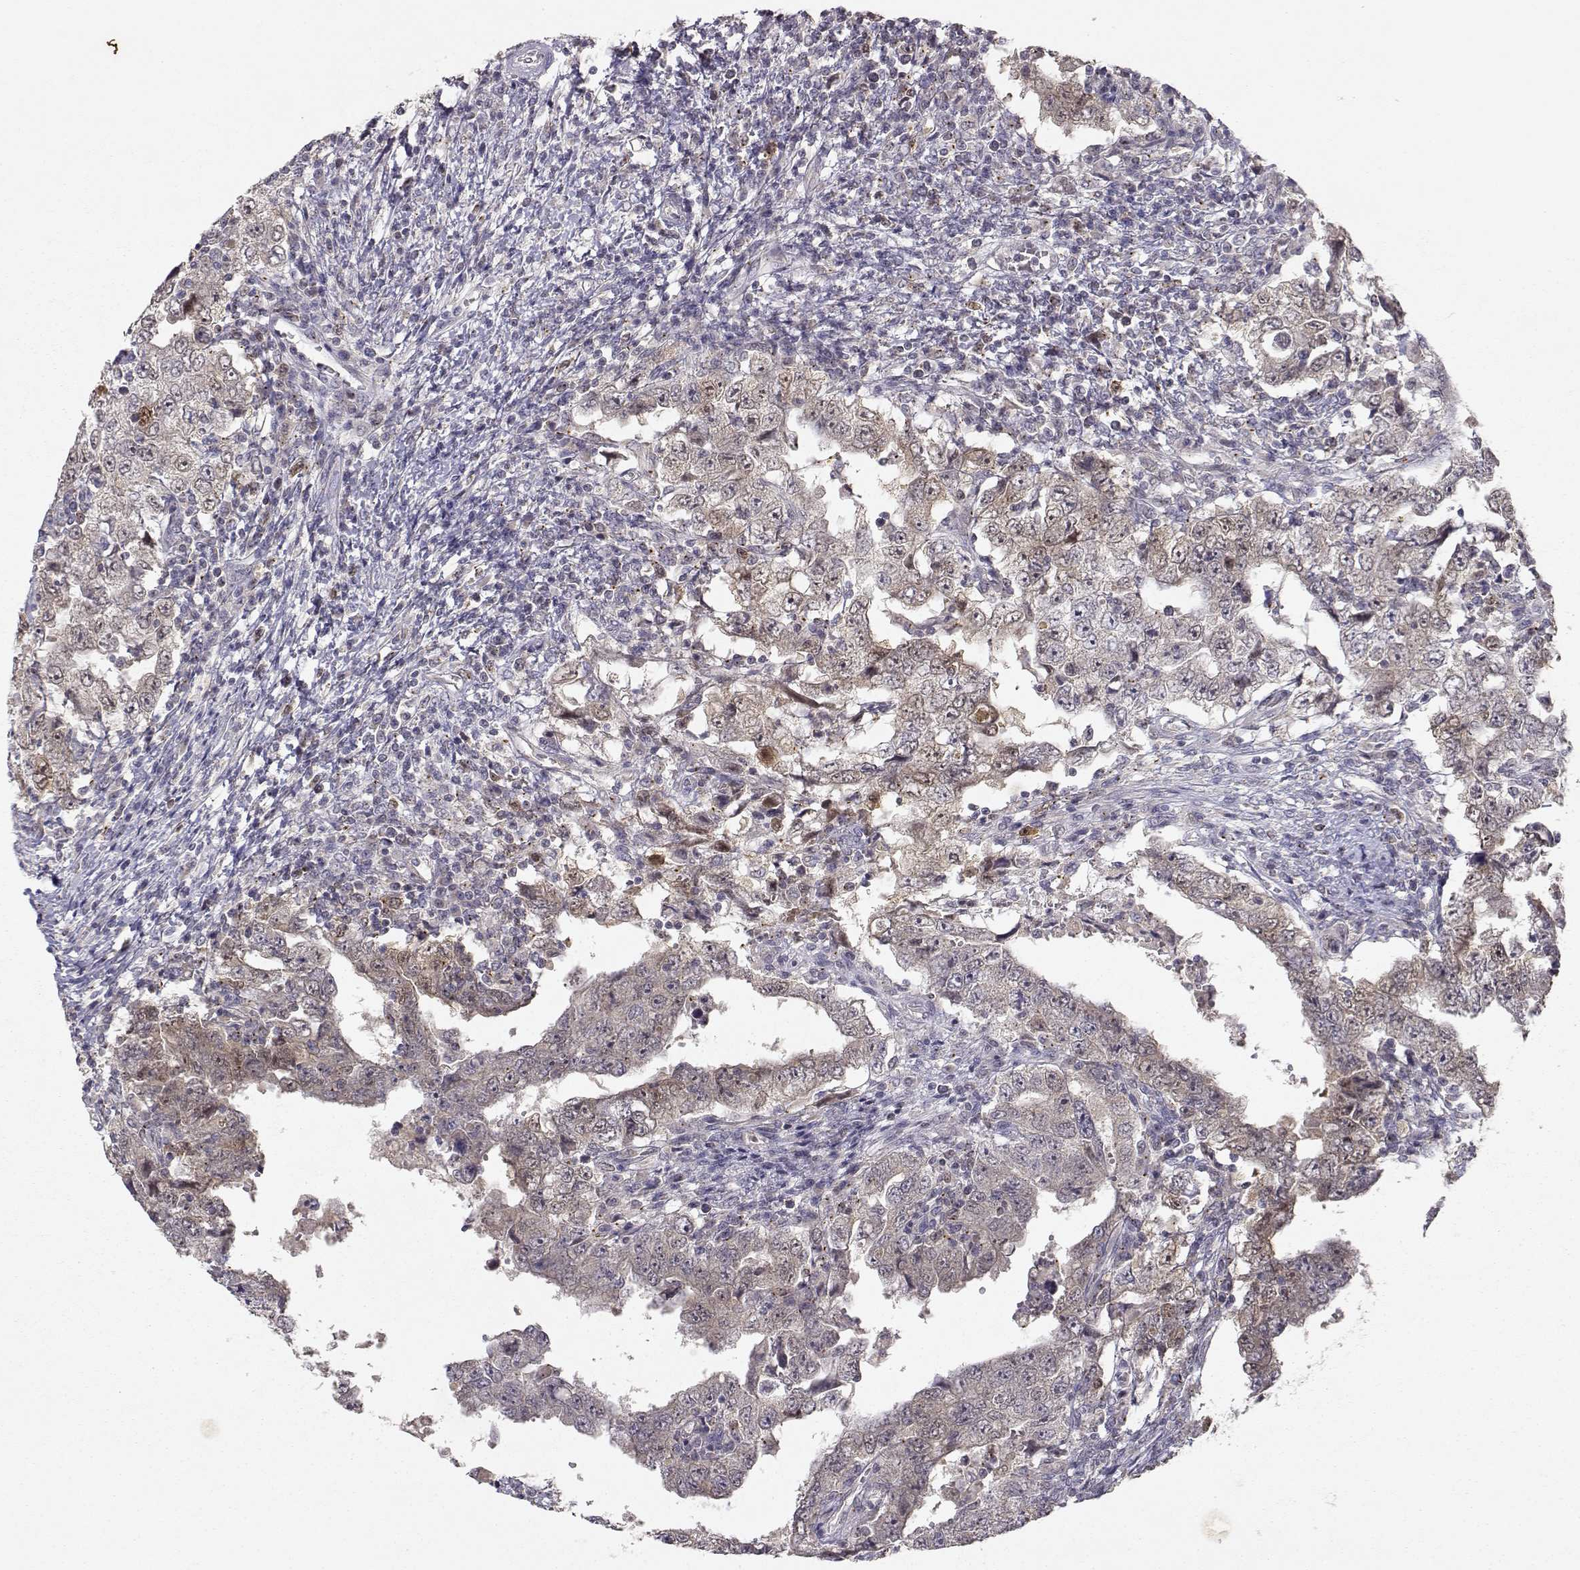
{"staining": {"intensity": "weak", "quantity": "25%-75%", "location": "cytoplasmic/membranous"}, "tissue": "testis cancer", "cell_type": "Tumor cells", "image_type": "cancer", "snomed": [{"axis": "morphology", "description": "Carcinoma, Embryonal, NOS"}, {"axis": "topography", "description": "Testis"}], "caption": "Brown immunohistochemical staining in human testis cancer exhibits weak cytoplasmic/membranous staining in approximately 25%-75% of tumor cells.", "gene": "RAD51", "patient": {"sex": "male", "age": 26}}